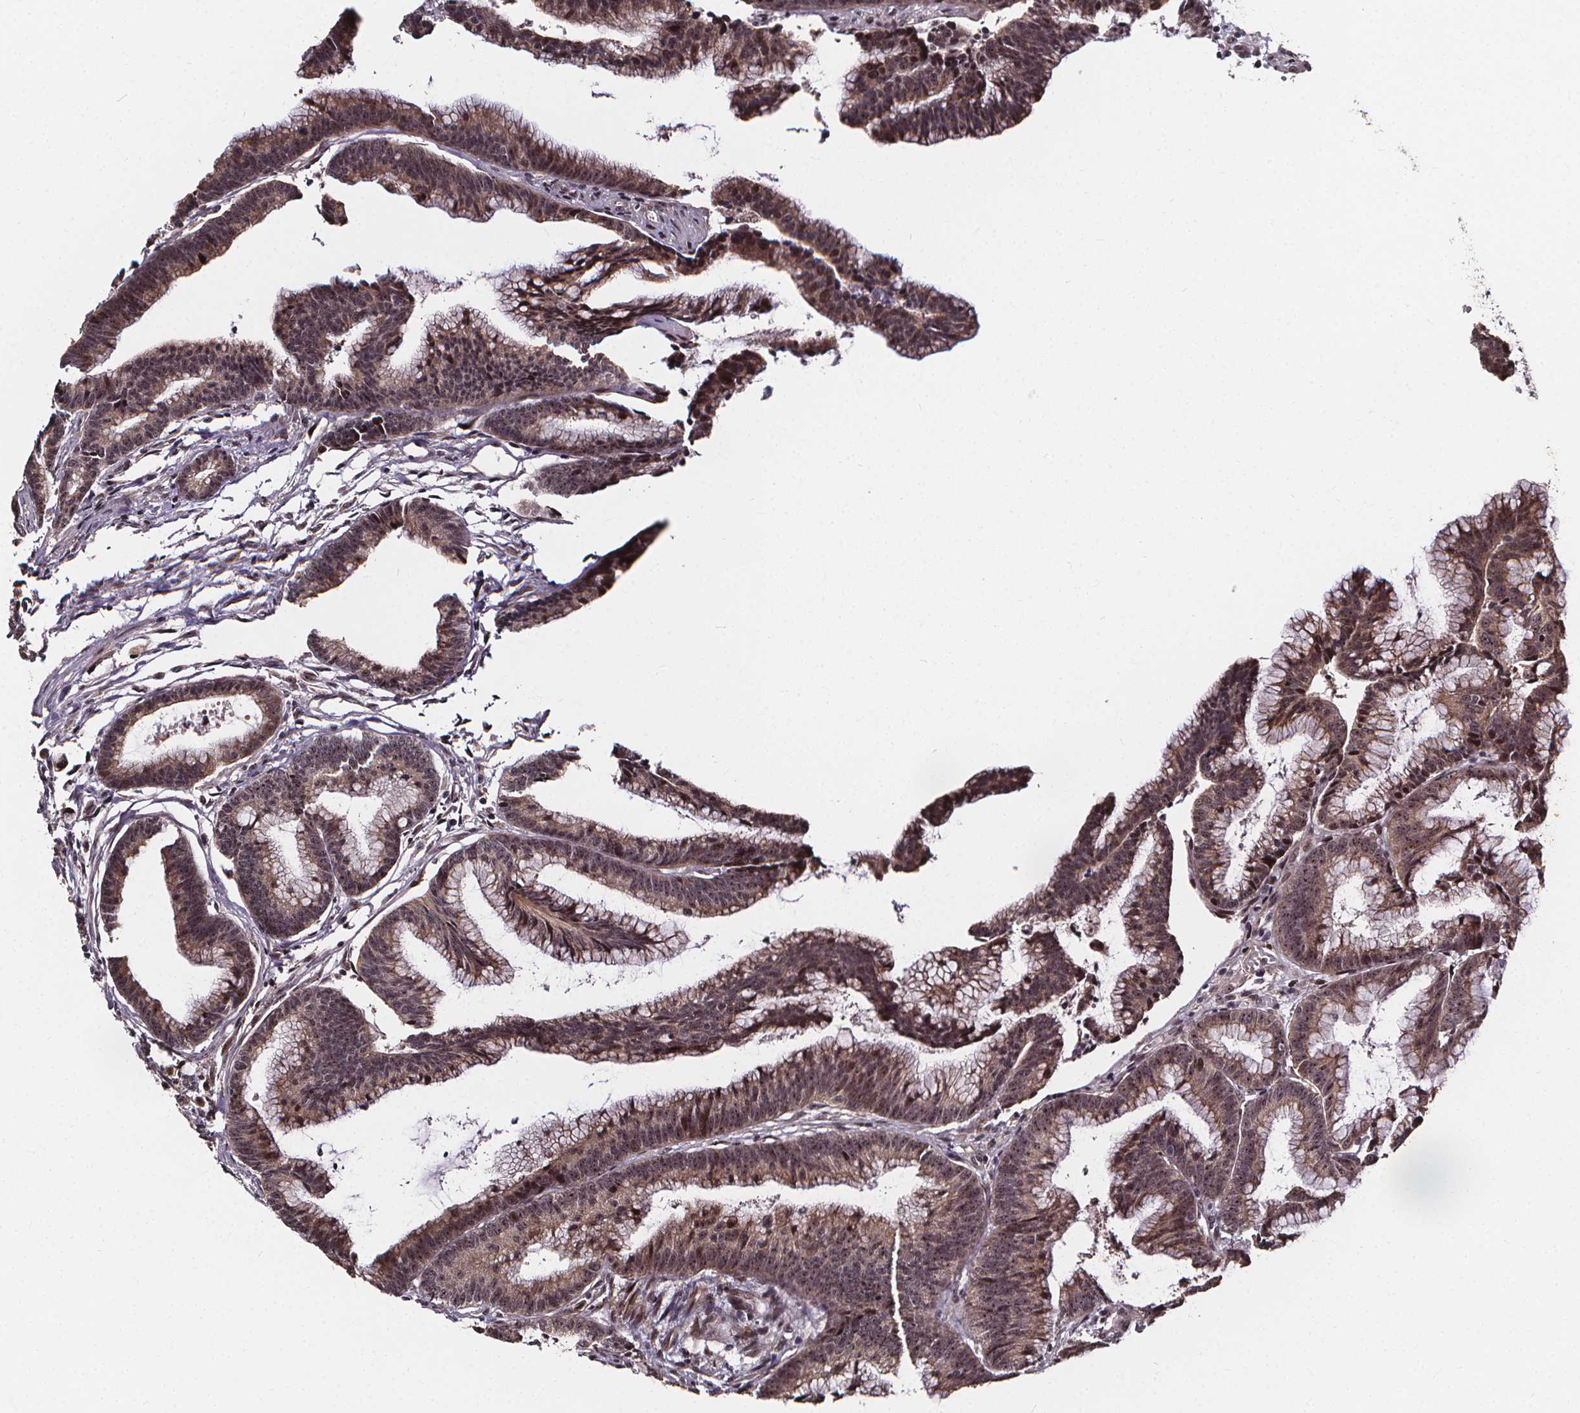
{"staining": {"intensity": "moderate", "quantity": "25%-75%", "location": "nuclear"}, "tissue": "colorectal cancer", "cell_type": "Tumor cells", "image_type": "cancer", "snomed": [{"axis": "morphology", "description": "Adenocarcinoma, NOS"}, {"axis": "topography", "description": "Colon"}], "caption": "The photomicrograph demonstrates staining of colorectal cancer, revealing moderate nuclear protein staining (brown color) within tumor cells.", "gene": "DDIT3", "patient": {"sex": "female", "age": 78}}